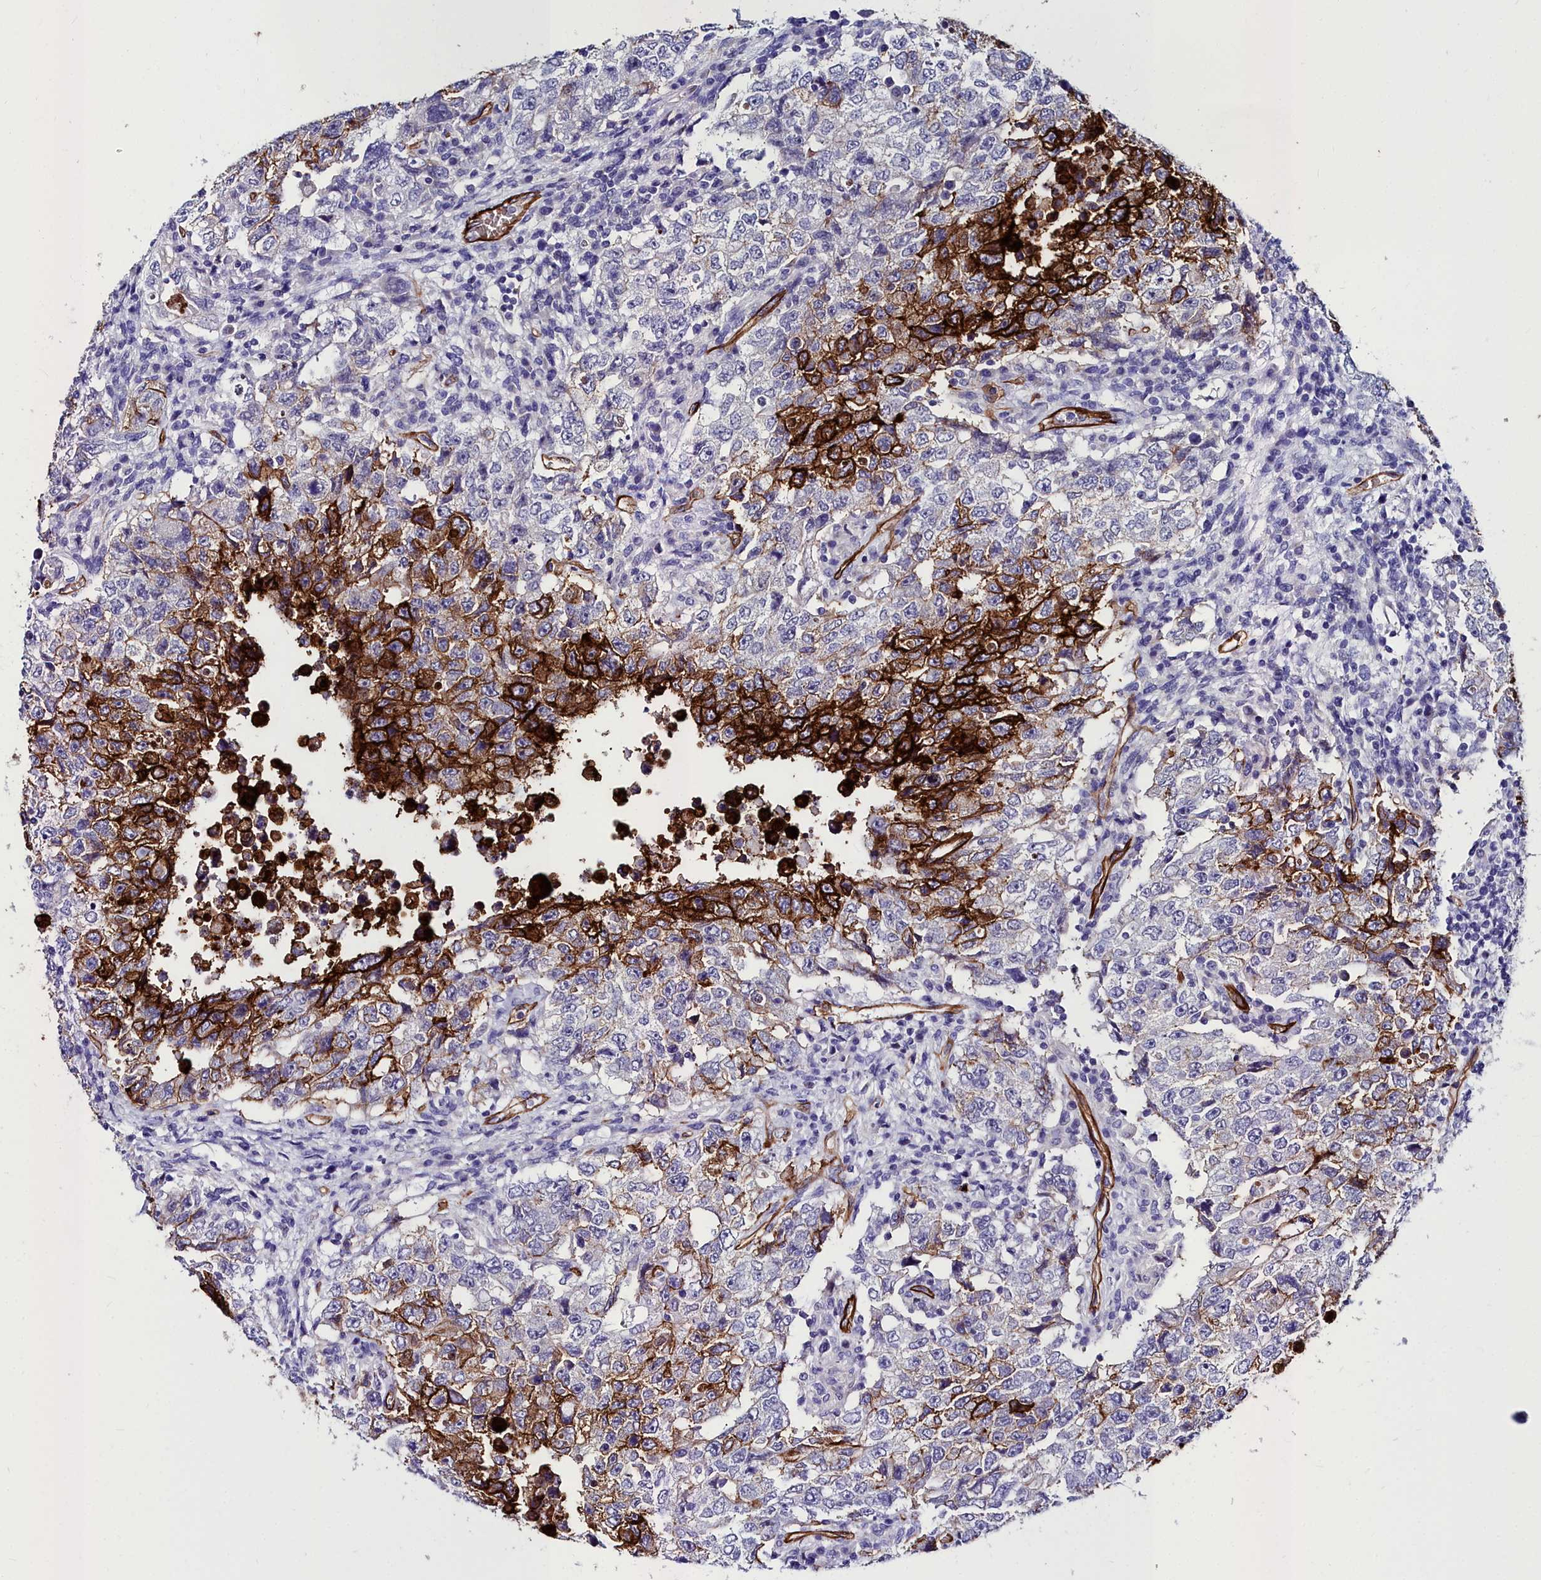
{"staining": {"intensity": "strong", "quantity": "25%-75%", "location": "cytoplasmic/membranous"}, "tissue": "testis cancer", "cell_type": "Tumor cells", "image_type": "cancer", "snomed": [{"axis": "morphology", "description": "Carcinoma, Embryonal, NOS"}, {"axis": "topography", "description": "Testis"}], "caption": "This is a photomicrograph of immunohistochemistry (IHC) staining of testis cancer (embryonal carcinoma), which shows strong expression in the cytoplasmic/membranous of tumor cells.", "gene": "CYP4F11", "patient": {"sex": "male", "age": 26}}